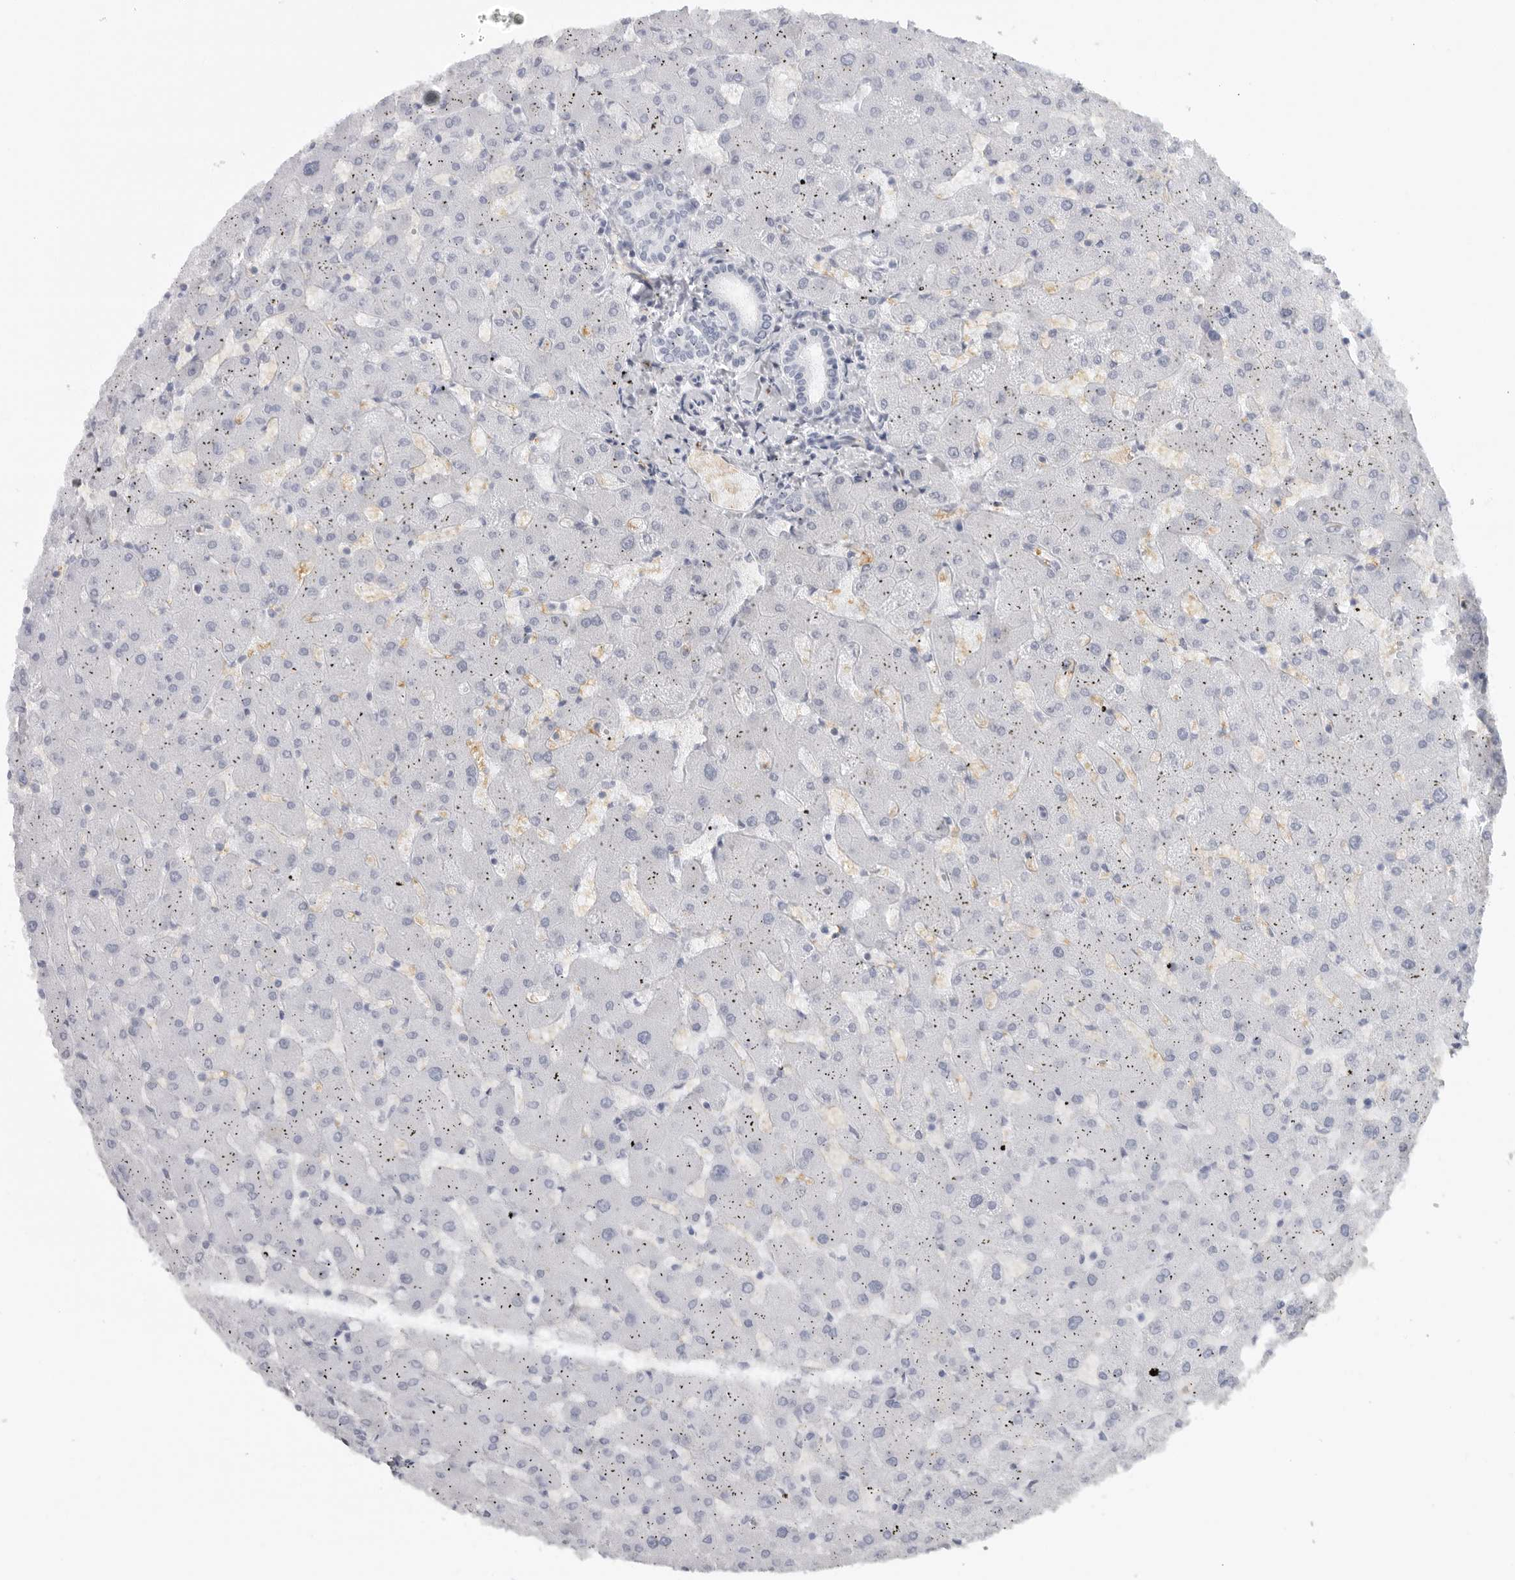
{"staining": {"intensity": "negative", "quantity": "none", "location": "none"}, "tissue": "liver", "cell_type": "Cholangiocytes", "image_type": "normal", "snomed": [{"axis": "morphology", "description": "Normal tissue, NOS"}, {"axis": "topography", "description": "Liver"}], "caption": "Unremarkable liver was stained to show a protein in brown. There is no significant positivity in cholangiocytes. (DAB immunohistochemistry (IHC) visualized using brightfield microscopy, high magnification).", "gene": "EPB41", "patient": {"sex": "female", "age": 63}}